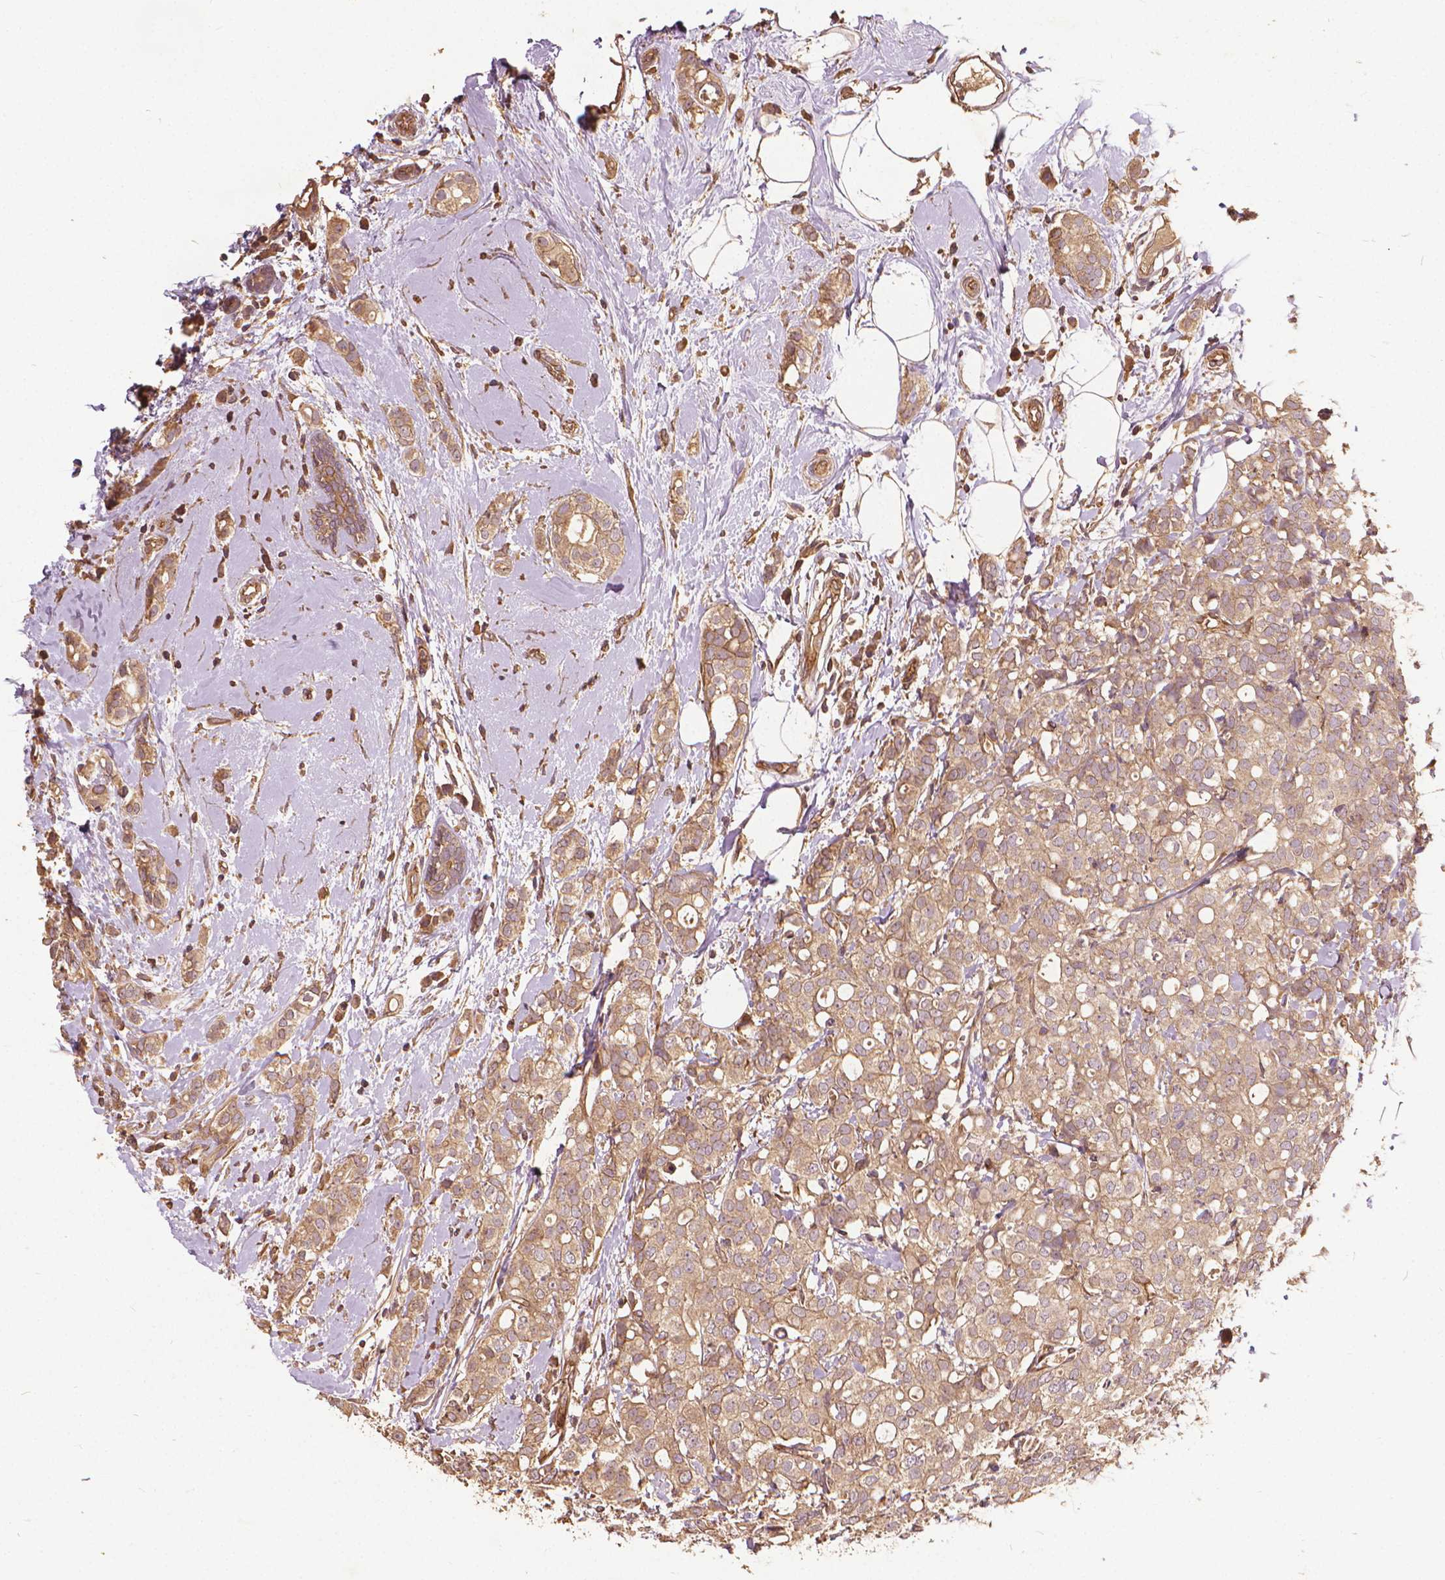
{"staining": {"intensity": "weak", "quantity": ">75%", "location": "cytoplasmic/membranous"}, "tissue": "breast cancer", "cell_type": "Tumor cells", "image_type": "cancer", "snomed": [{"axis": "morphology", "description": "Duct carcinoma"}, {"axis": "topography", "description": "Breast"}], "caption": "Immunohistochemical staining of human breast invasive ductal carcinoma exhibits weak cytoplasmic/membranous protein positivity in approximately >75% of tumor cells.", "gene": "UBXN2A", "patient": {"sex": "female", "age": 40}}